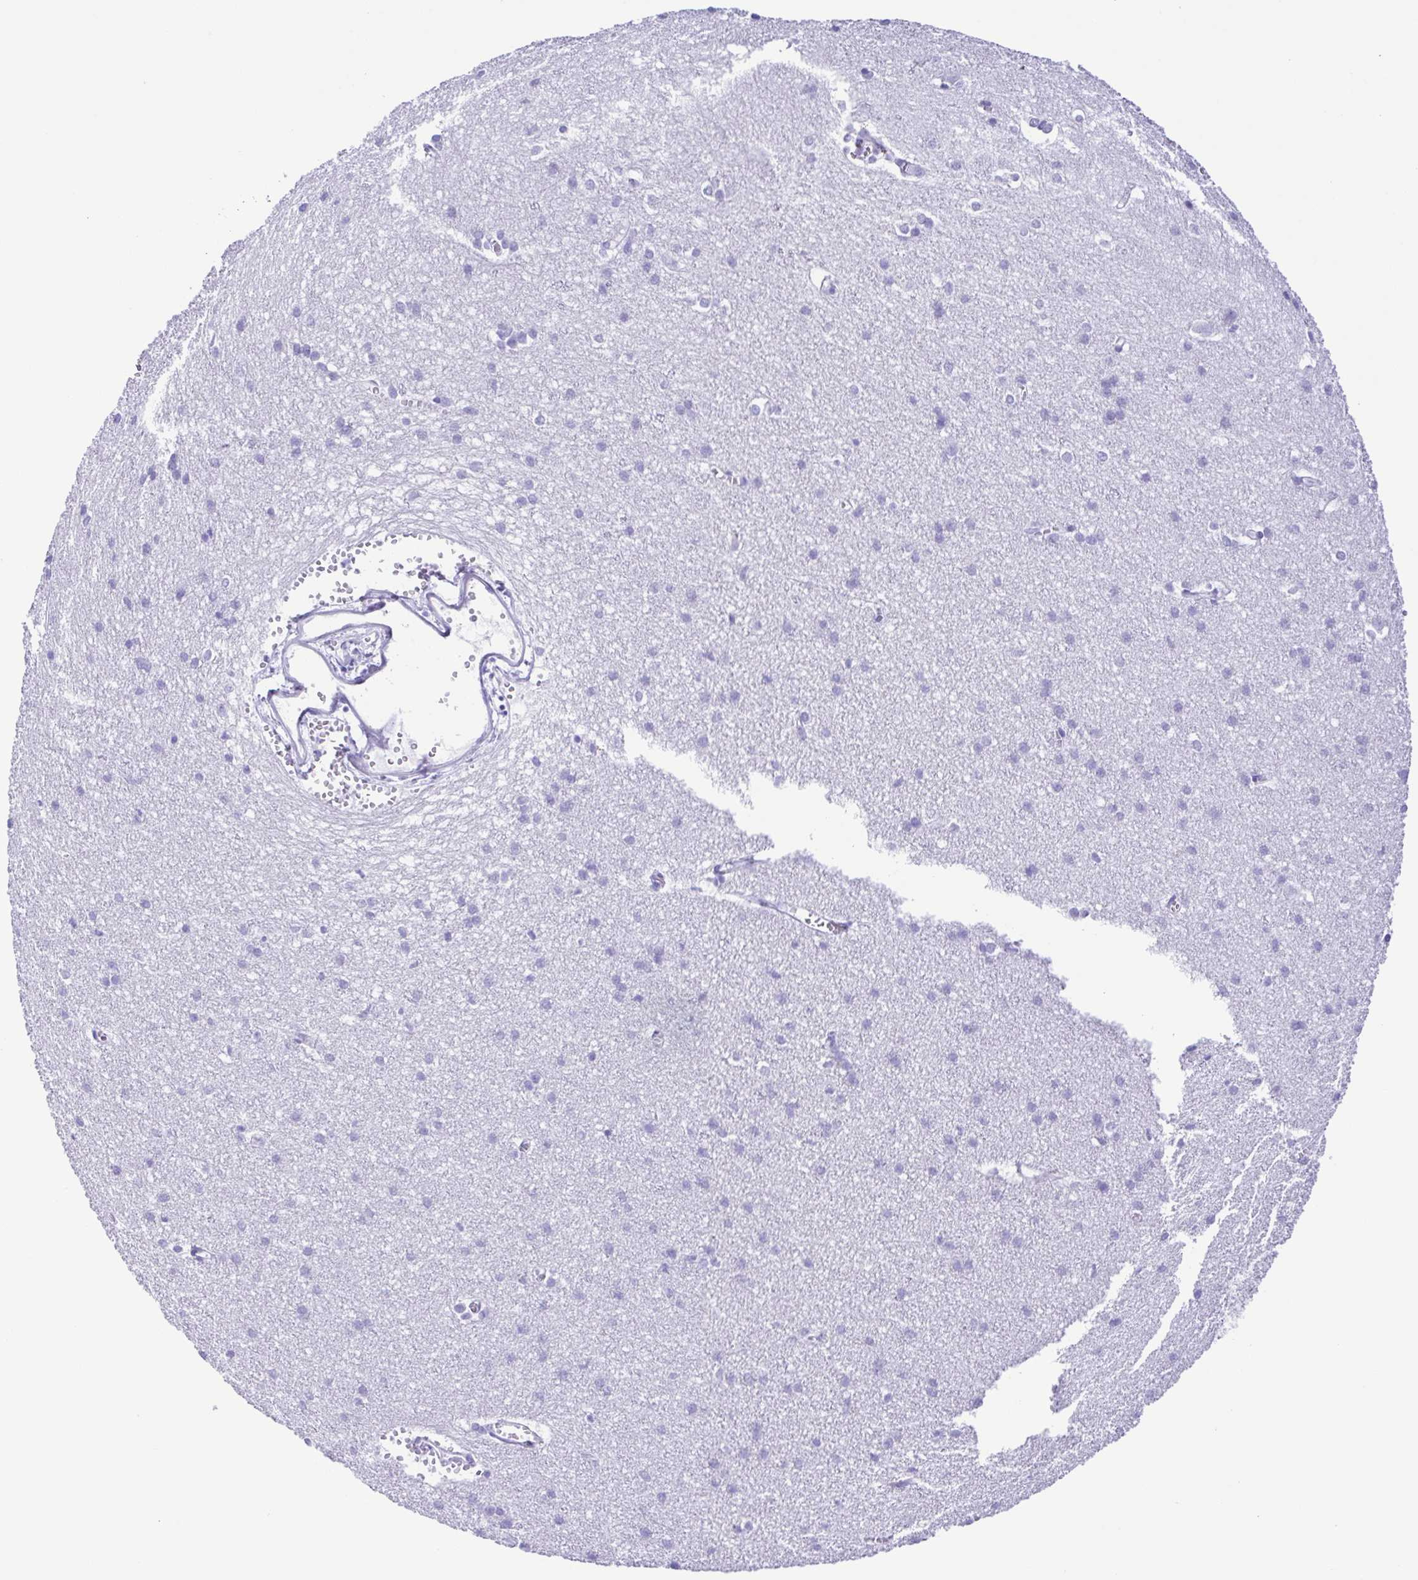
{"staining": {"intensity": "negative", "quantity": "none", "location": "none"}, "tissue": "cerebral cortex", "cell_type": "Endothelial cells", "image_type": "normal", "snomed": [{"axis": "morphology", "description": "Normal tissue, NOS"}, {"axis": "topography", "description": "Cerebral cortex"}], "caption": "Cerebral cortex stained for a protein using immunohistochemistry (IHC) shows no positivity endothelial cells.", "gene": "ERP27", "patient": {"sex": "male", "age": 37}}